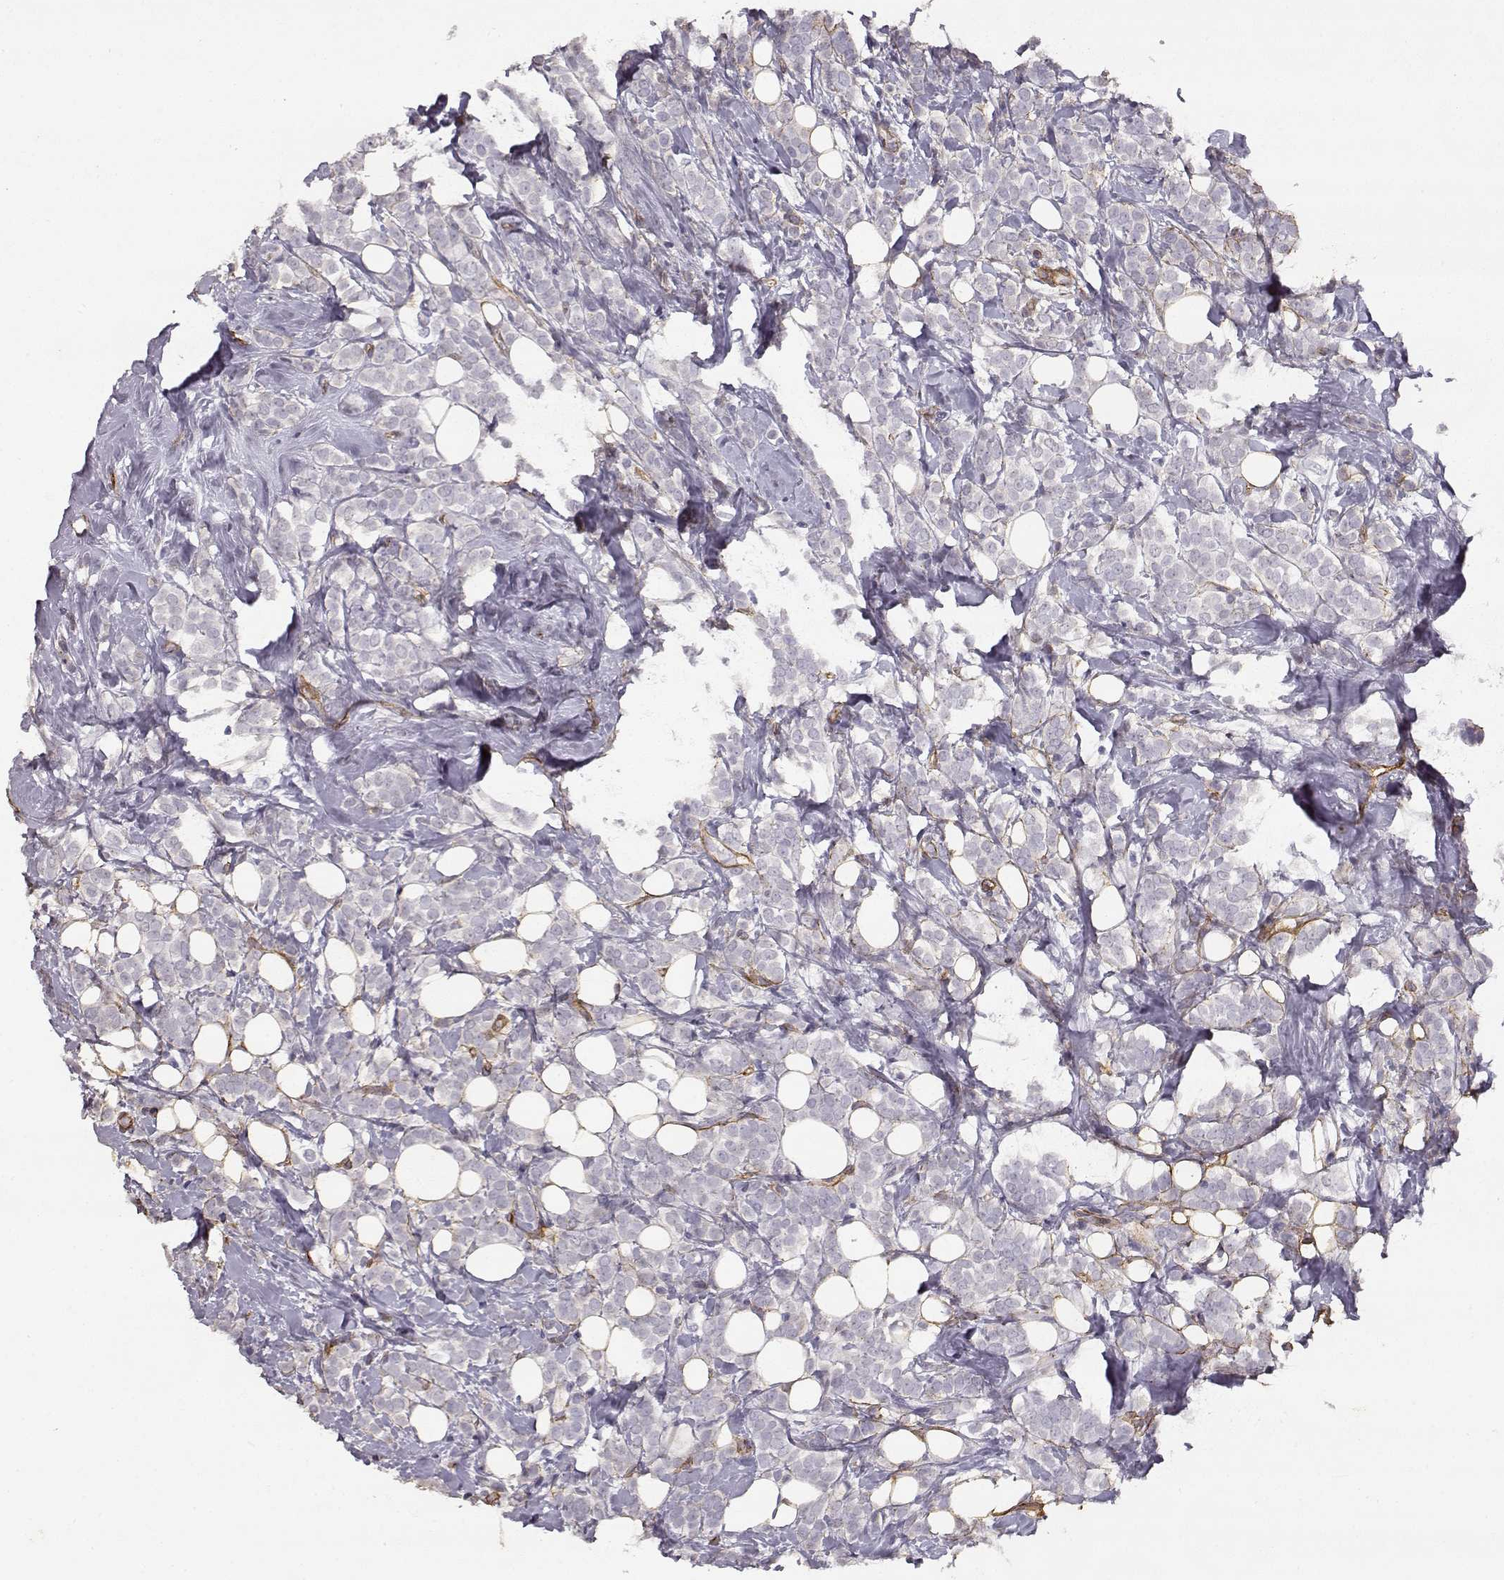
{"staining": {"intensity": "negative", "quantity": "none", "location": "none"}, "tissue": "breast cancer", "cell_type": "Tumor cells", "image_type": "cancer", "snomed": [{"axis": "morphology", "description": "Lobular carcinoma"}, {"axis": "topography", "description": "Breast"}], "caption": "High power microscopy histopathology image of an IHC micrograph of breast cancer, revealing no significant positivity in tumor cells. The staining is performed using DAB brown chromogen with nuclei counter-stained in using hematoxylin.", "gene": "LAMC1", "patient": {"sex": "female", "age": 49}}